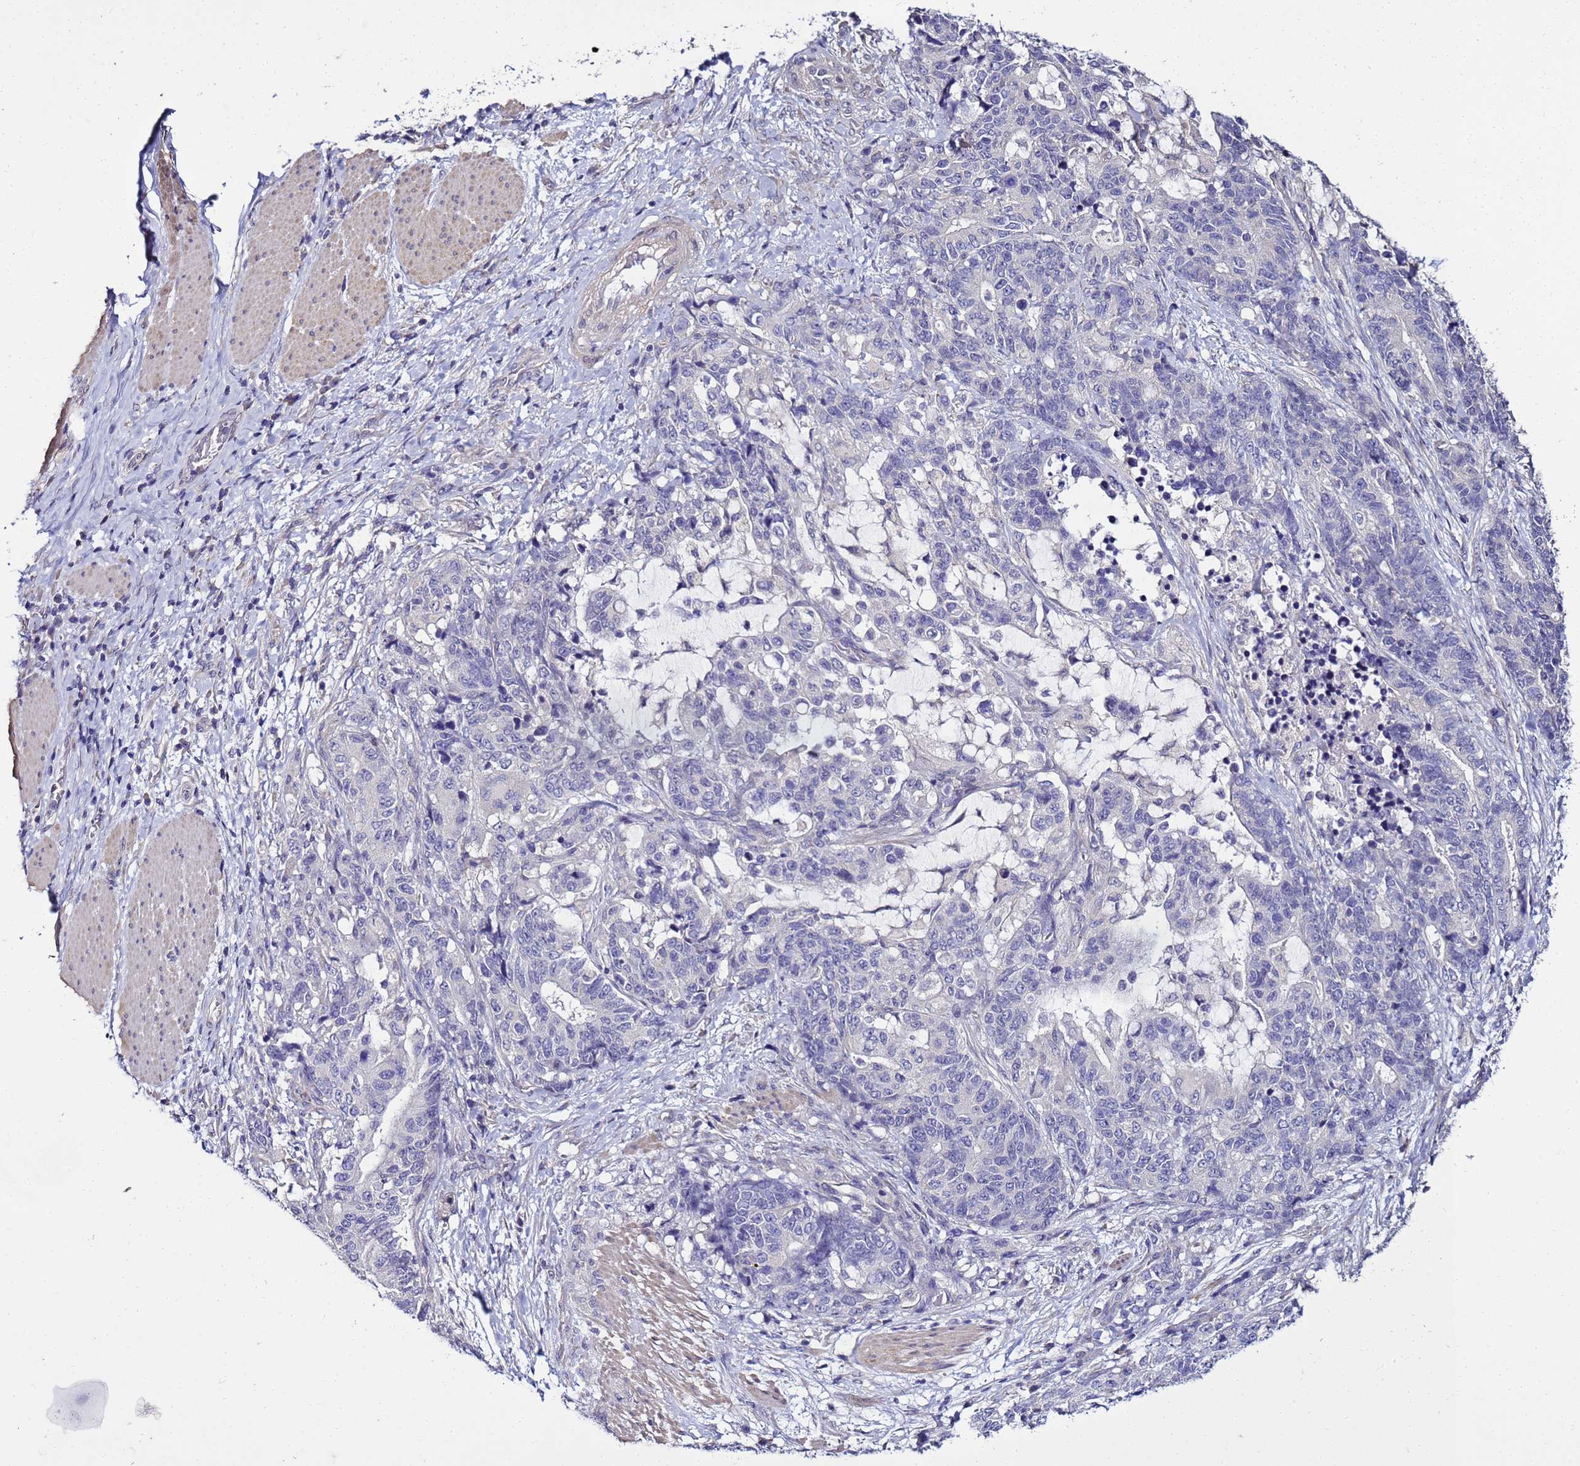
{"staining": {"intensity": "negative", "quantity": "none", "location": "none"}, "tissue": "stomach cancer", "cell_type": "Tumor cells", "image_type": "cancer", "snomed": [{"axis": "morphology", "description": "Normal tissue, NOS"}, {"axis": "morphology", "description": "Adenocarcinoma, NOS"}, {"axis": "topography", "description": "Stomach"}], "caption": "Tumor cells show no significant protein positivity in adenocarcinoma (stomach).", "gene": "FAM166B", "patient": {"sex": "female", "age": 64}}